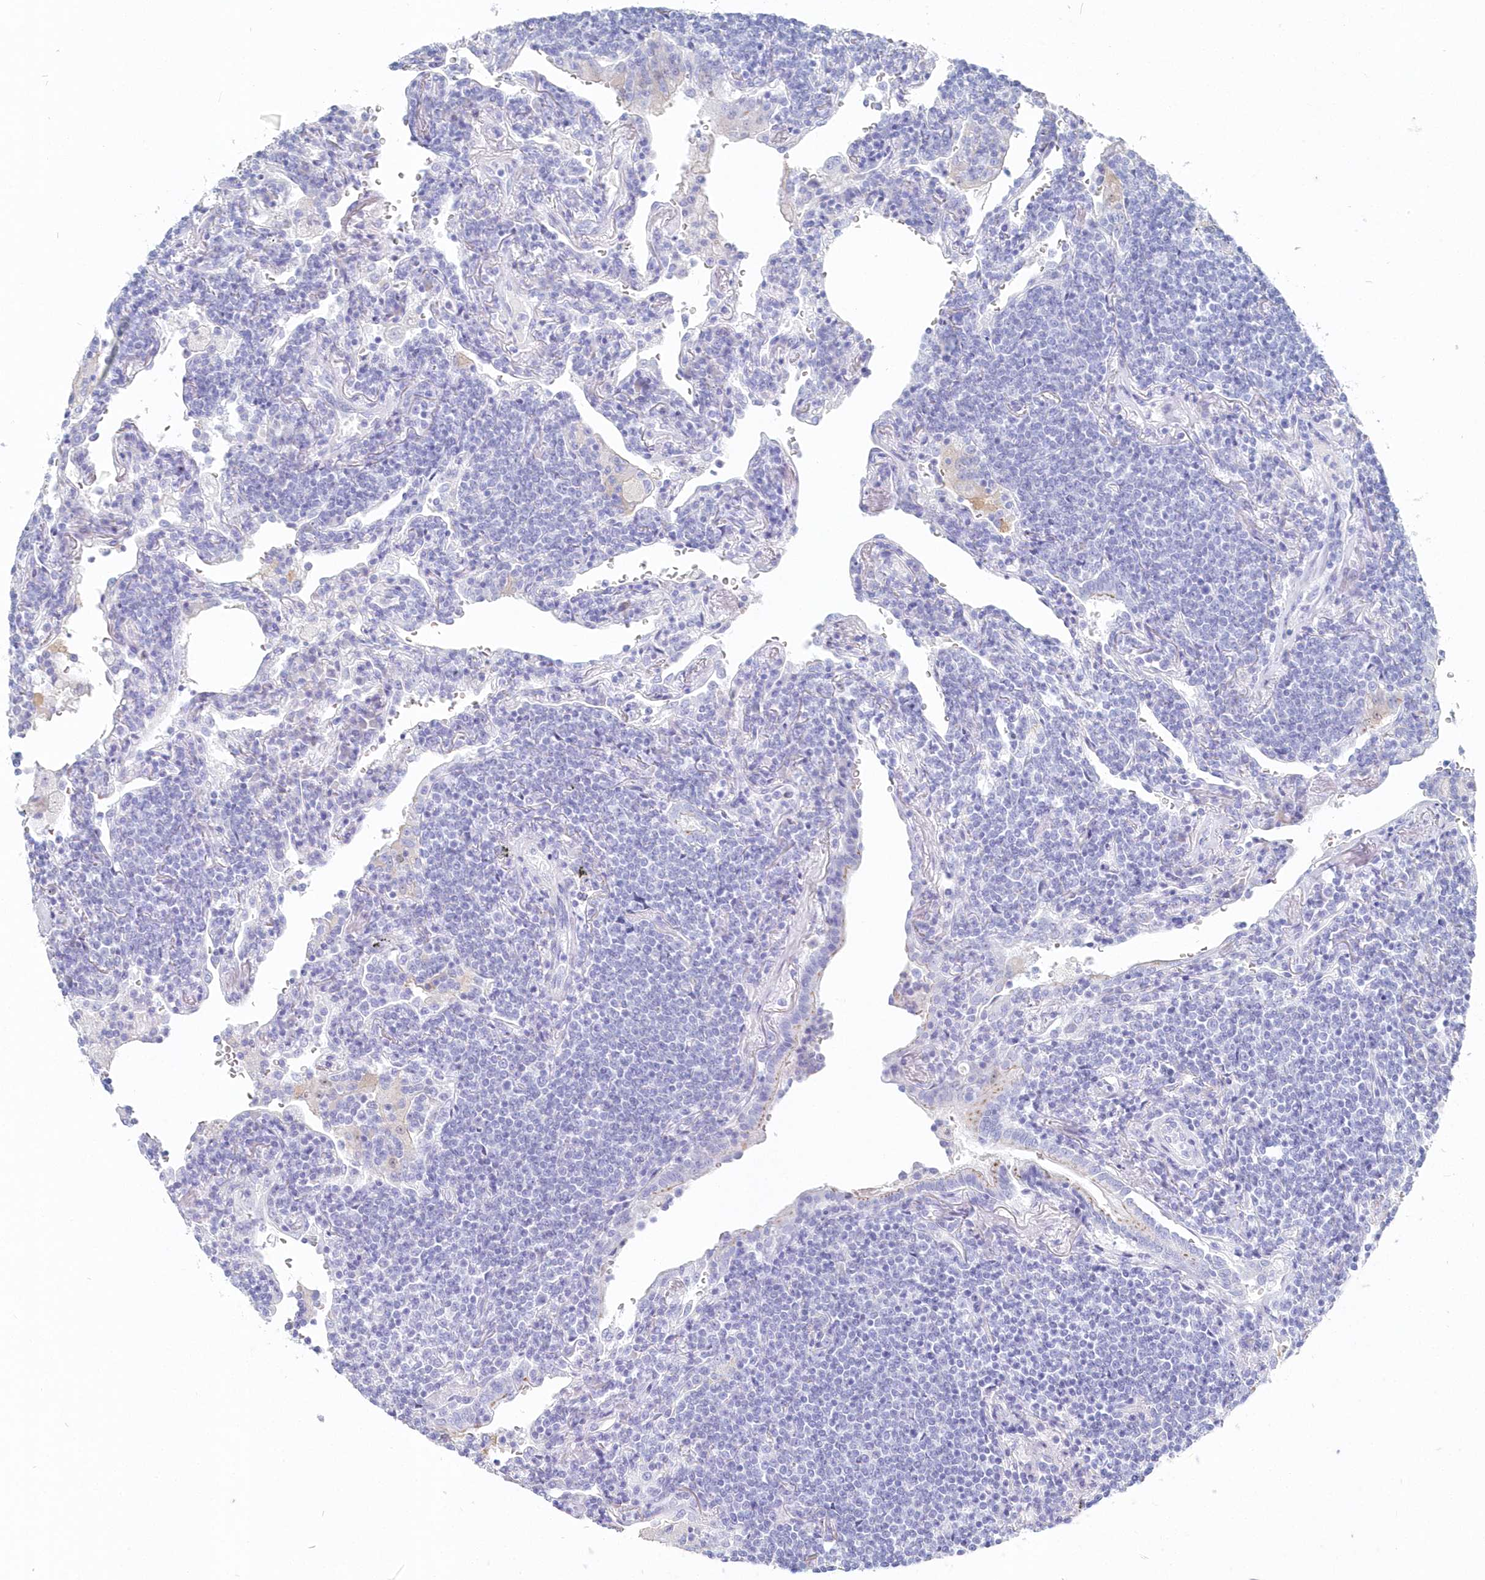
{"staining": {"intensity": "negative", "quantity": "none", "location": "none"}, "tissue": "lymphoma", "cell_type": "Tumor cells", "image_type": "cancer", "snomed": [{"axis": "morphology", "description": "Malignant lymphoma, non-Hodgkin's type, Low grade"}, {"axis": "topography", "description": "Lung"}], "caption": "Tumor cells show no significant expression in low-grade malignant lymphoma, non-Hodgkin's type.", "gene": "CSNK1G2", "patient": {"sex": "female", "age": 71}}